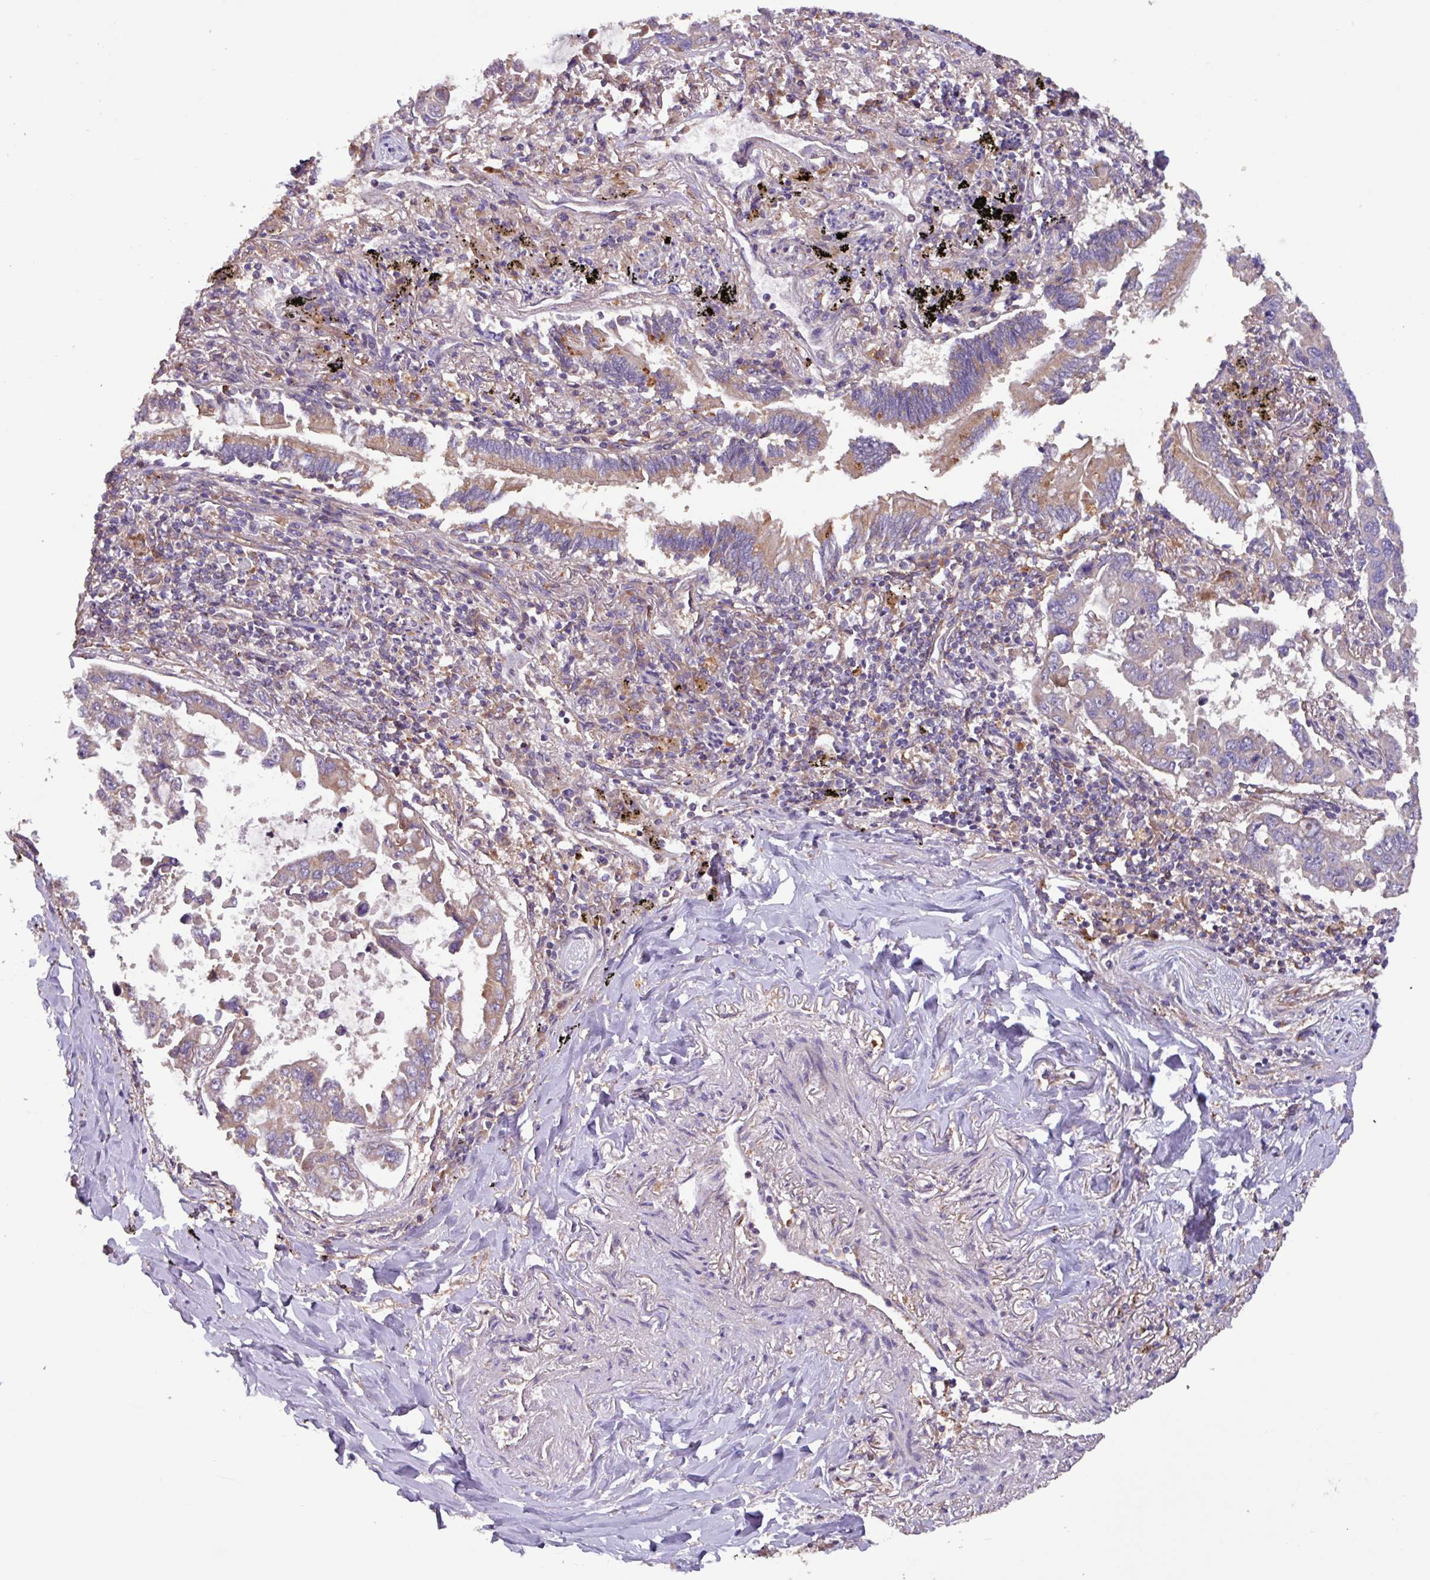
{"staining": {"intensity": "moderate", "quantity": "25%-75%", "location": "cytoplasmic/membranous"}, "tissue": "lung cancer", "cell_type": "Tumor cells", "image_type": "cancer", "snomed": [{"axis": "morphology", "description": "Adenocarcinoma, NOS"}, {"axis": "topography", "description": "Lung"}], "caption": "Human lung adenocarcinoma stained with a protein marker reveals moderate staining in tumor cells.", "gene": "PTPRQ", "patient": {"sex": "male", "age": 64}}